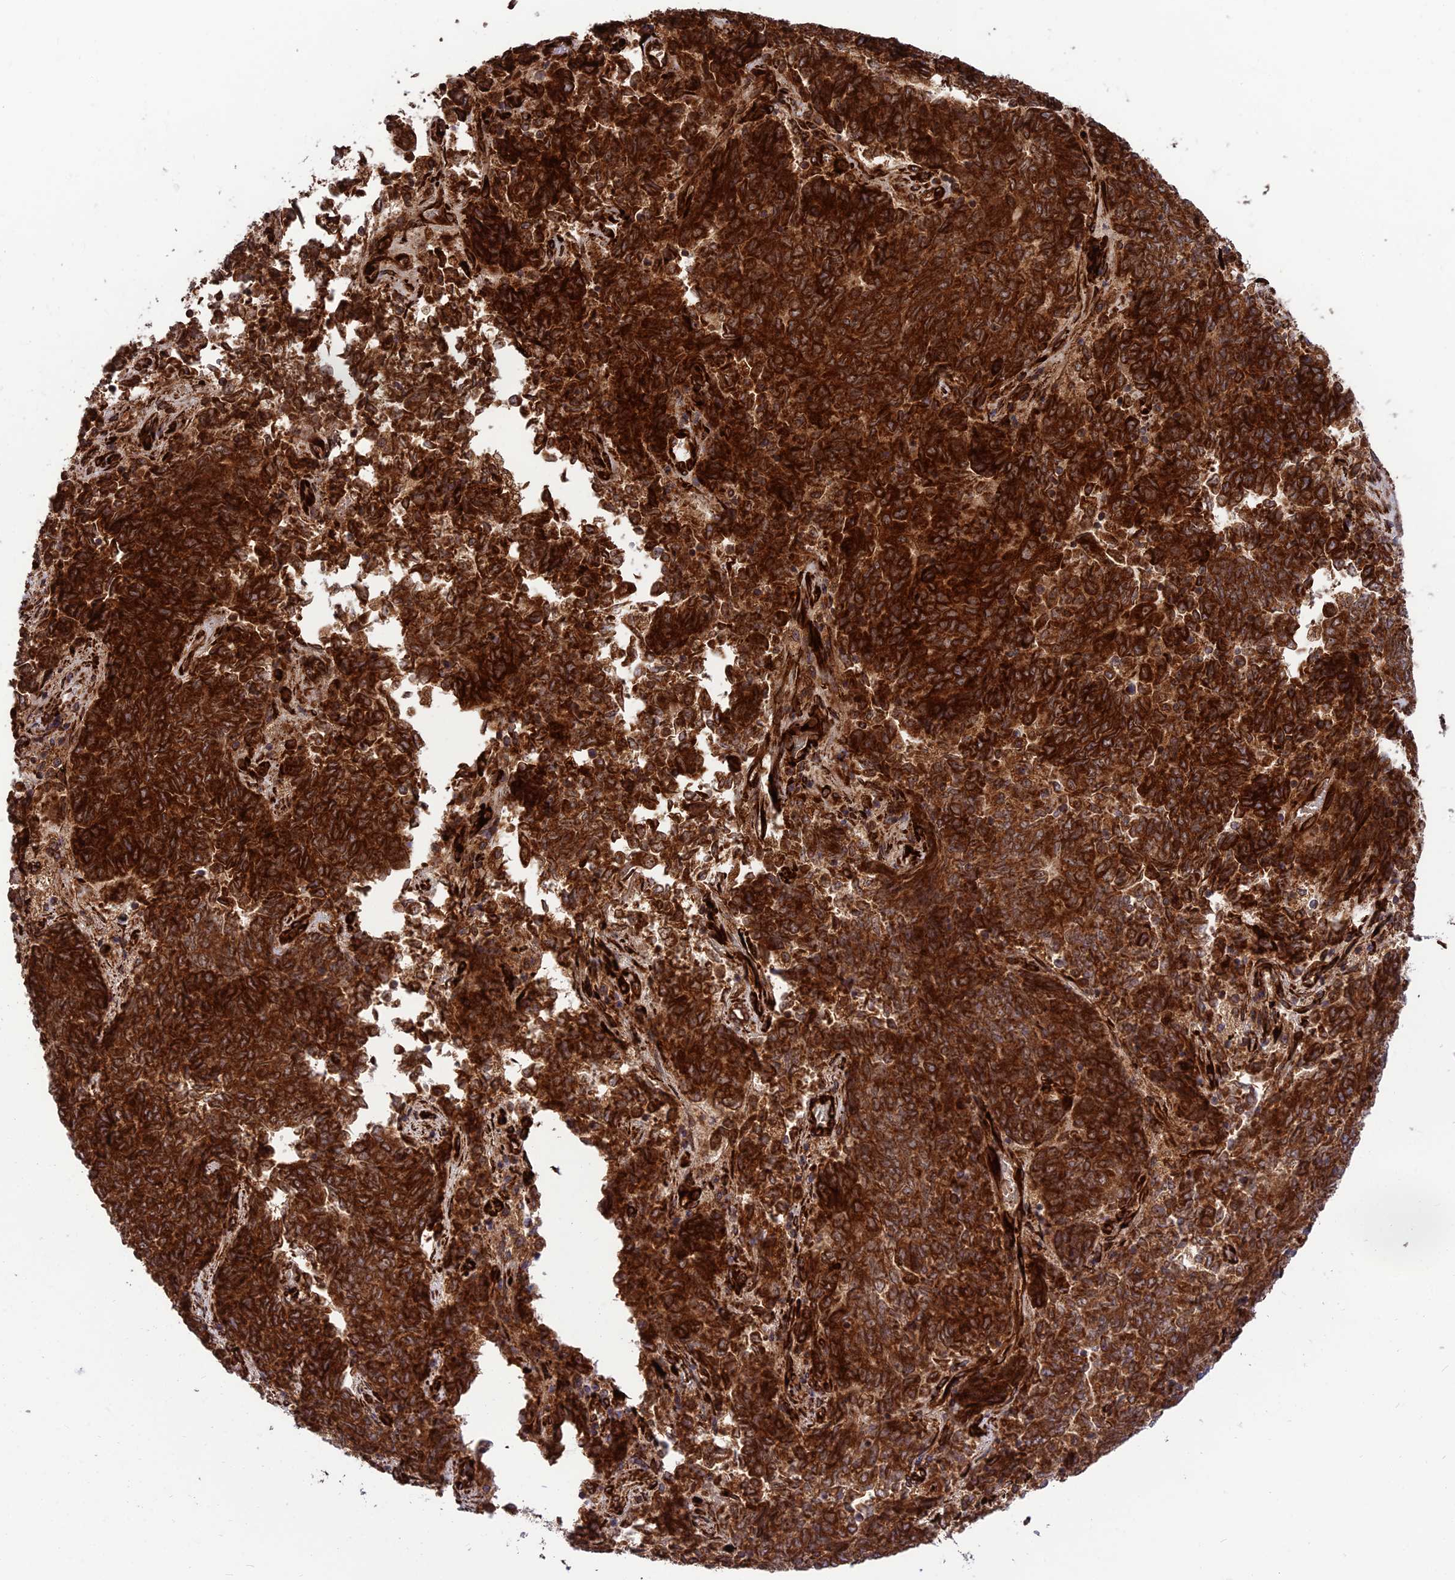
{"staining": {"intensity": "strong", "quantity": ">75%", "location": "cytoplasmic/membranous"}, "tissue": "endometrial cancer", "cell_type": "Tumor cells", "image_type": "cancer", "snomed": [{"axis": "morphology", "description": "Adenocarcinoma, NOS"}, {"axis": "topography", "description": "Endometrium"}], "caption": "Brown immunohistochemical staining in human adenocarcinoma (endometrial) exhibits strong cytoplasmic/membranous expression in approximately >75% of tumor cells.", "gene": "CRTAP", "patient": {"sex": "female", "age": 80}}